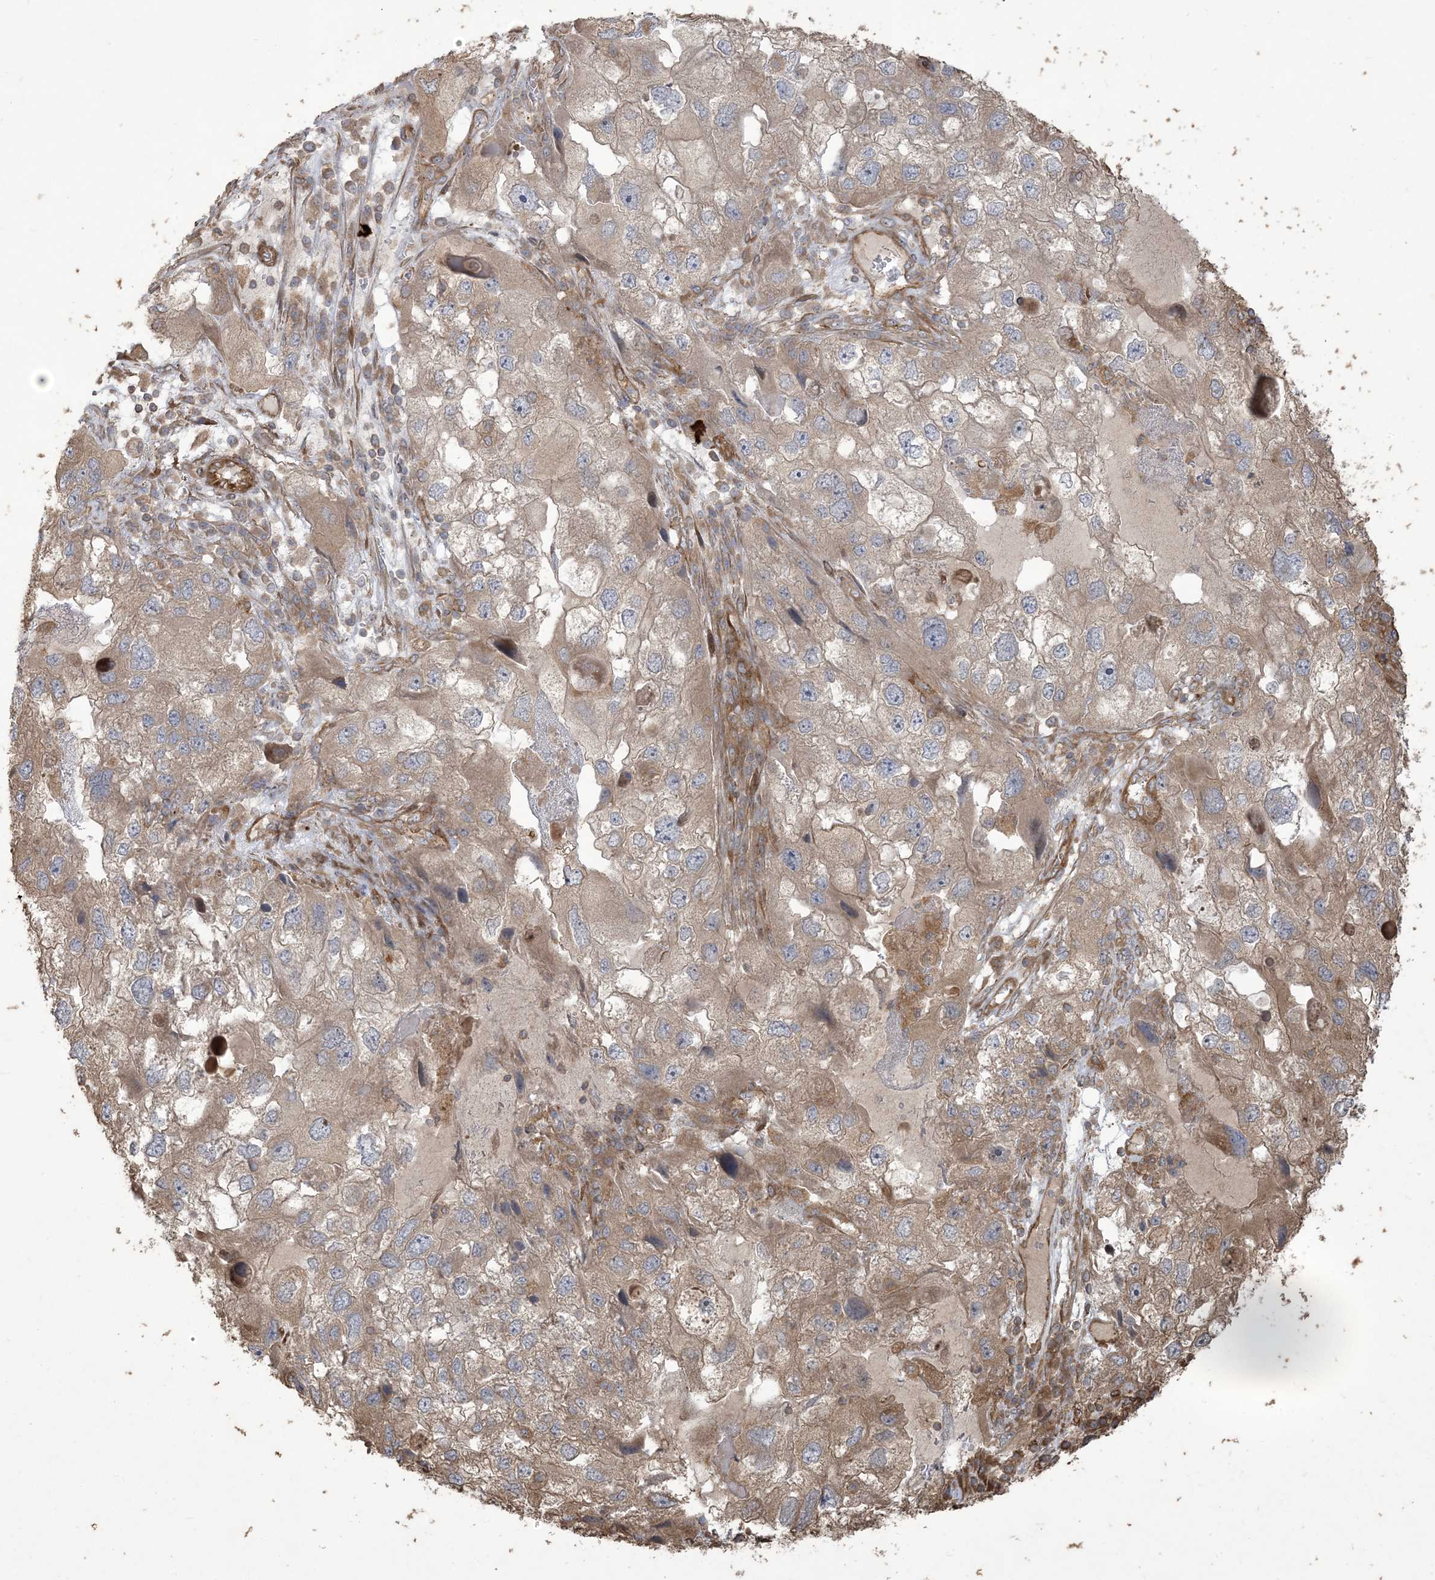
{"staining": {"intensity": "moderate", "quantity": "25%-75%", "location": "cytoplasmic/membranous"}, "tissue": "endometrial cancer", "cell_type": "Tumor cells", "image_type": "cancer", "snomed": [{"axis": "morphology", "description": "Adenocarcinoma, NOS"}, {"axis": "topography", "description": "Endometrium"}], "caption": "Protein expression analysis of endometrial cancer (adenocarcinoma) displays moderate cytoplasmic/membranous expression in about 25%-75% of tumor cells.", "gene": "KLHL18", "patient": {"sex": "female", "age": 49}}